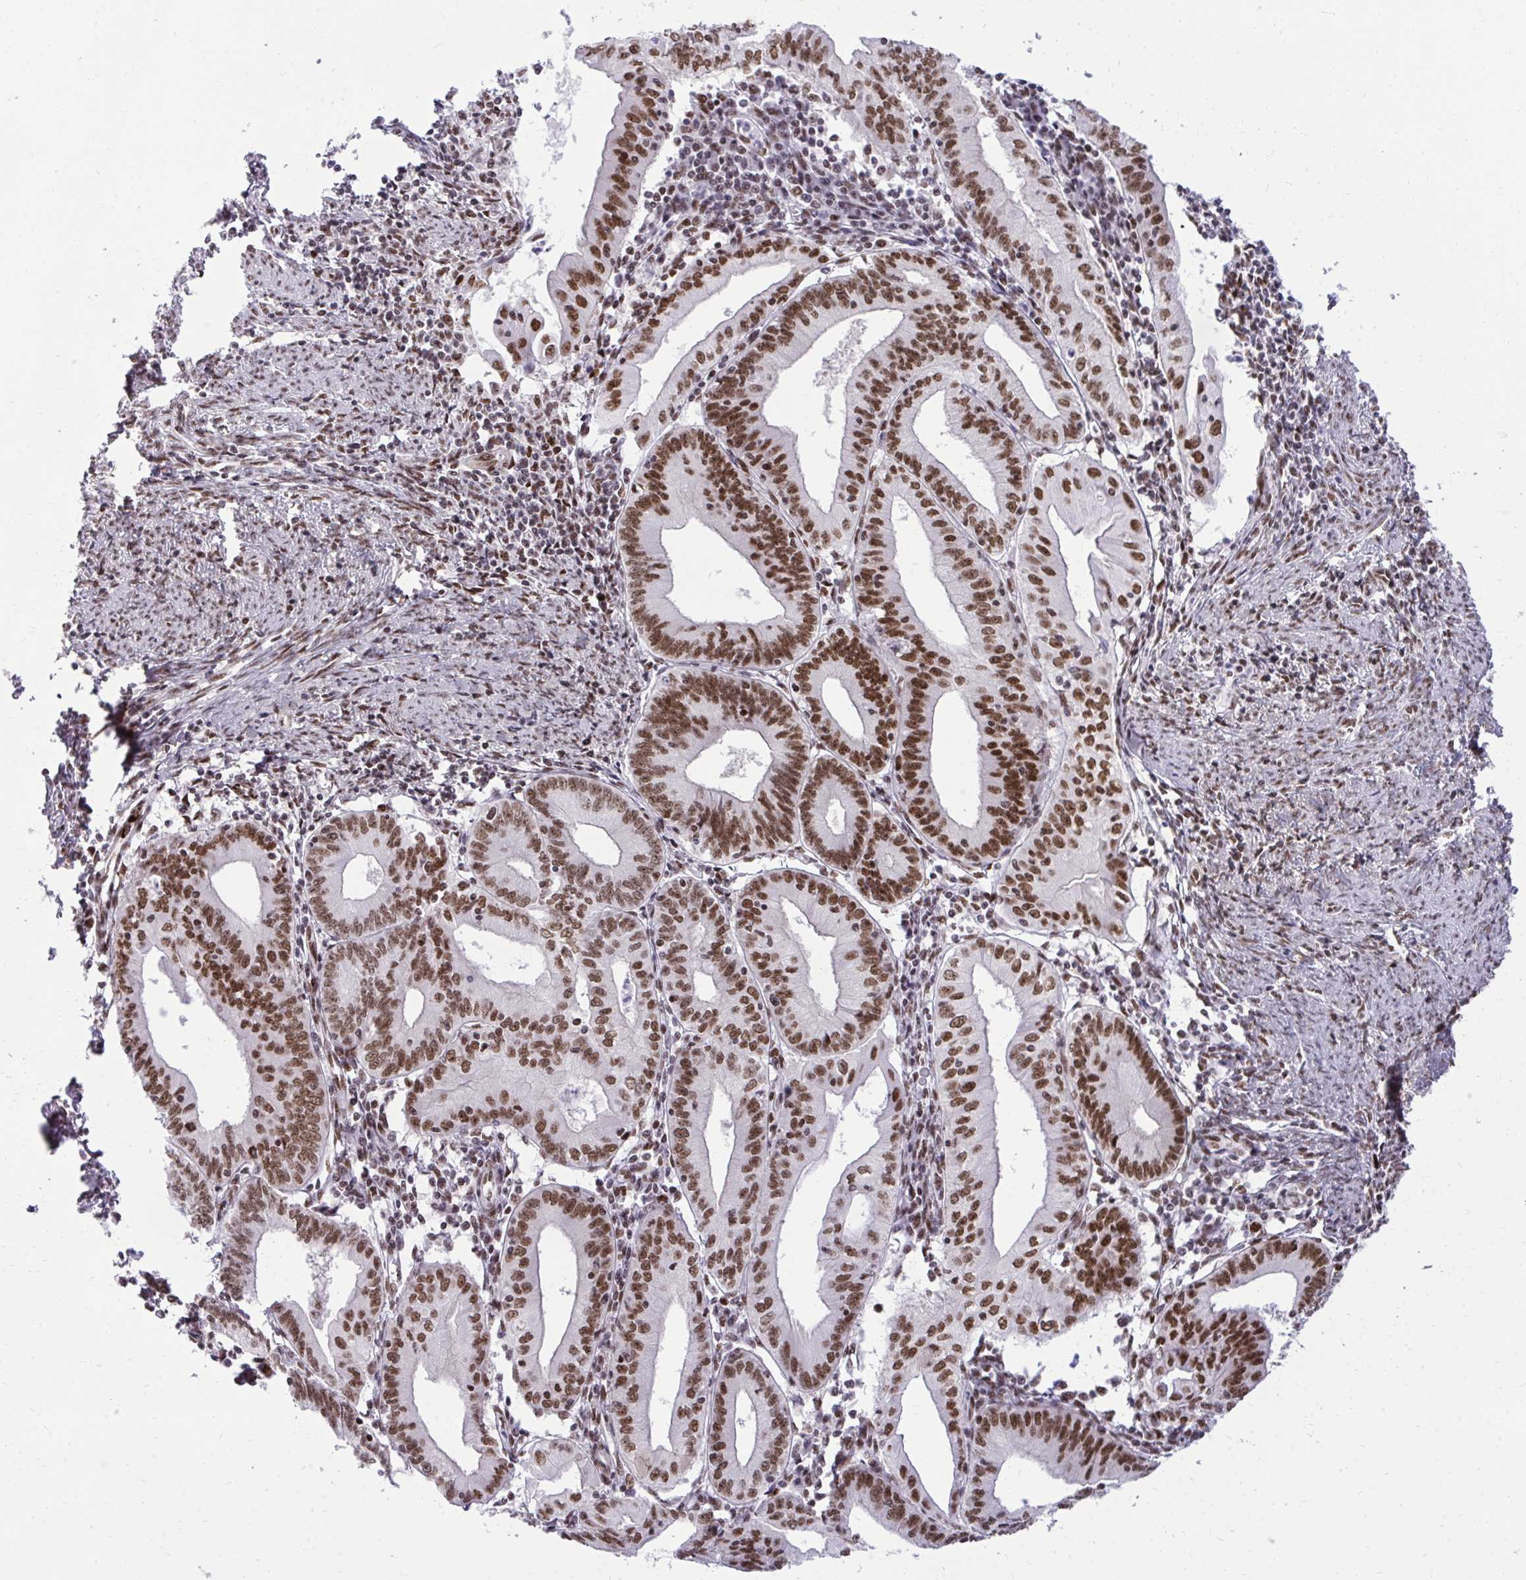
{"staining": {"intensity": "strong", "quantity": ">75%", "location": "nuclear"}, "tissue": "endometrial cancer", "cell_type": "Tumor cells", "image_type": "cancer", "snomed": [{"axis": "morphology", "description": "Adenocarcinoma, NOS"}, {"axis": "topography", "description": "Endometrium"}], "caption": "Protein staining of endometrial cancer (adenocarcinoma) tissue displays strong nuclear expression in approximately >75% of tumor cells.", "gene": "CDYL", "patient": {"sex": "female", "age": 60}}